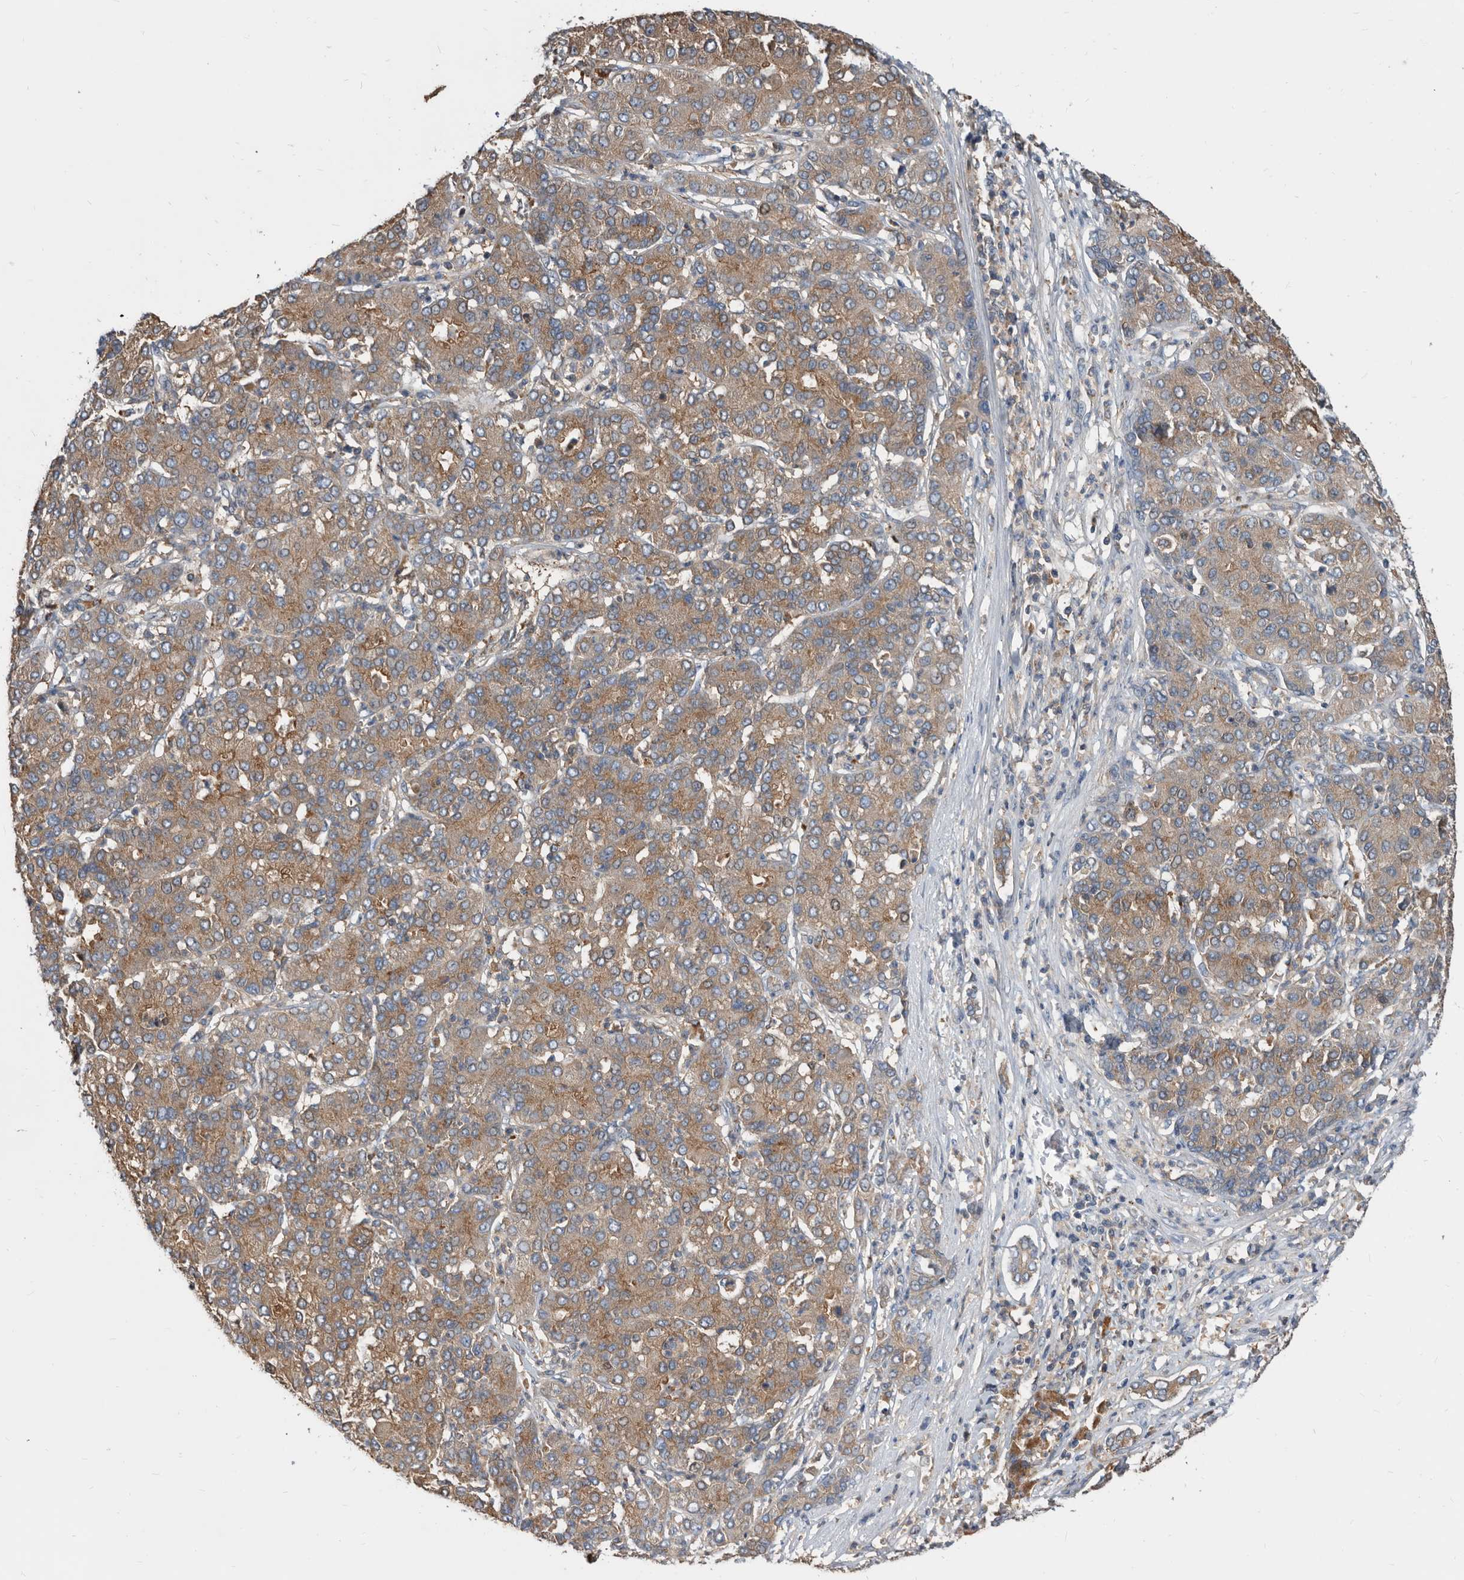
{"staining": {"intensity": "moderate", "quantity": ">75%", "location": "cytoplasmic/membranous"}, "tissue": "liver cancer", "cell_type": "Tumor cells", "image_type": "cancer", "snomed": [{"axis": "morphology", "description": "Carcinoma, Hepatocellular, NOS"}, {"axis": "topography", "description": "Liver"}], "caption": "Protein staining by IHC shows moderate cytoplasmic/membranous expression in approximately >75% of tumor cells in liver cancer (hepatocellular carcinoma). (IHC, brightfield microscopy, high magnification).", "gene": "APEH", "patient": {"sex": "male", "age": 65}}